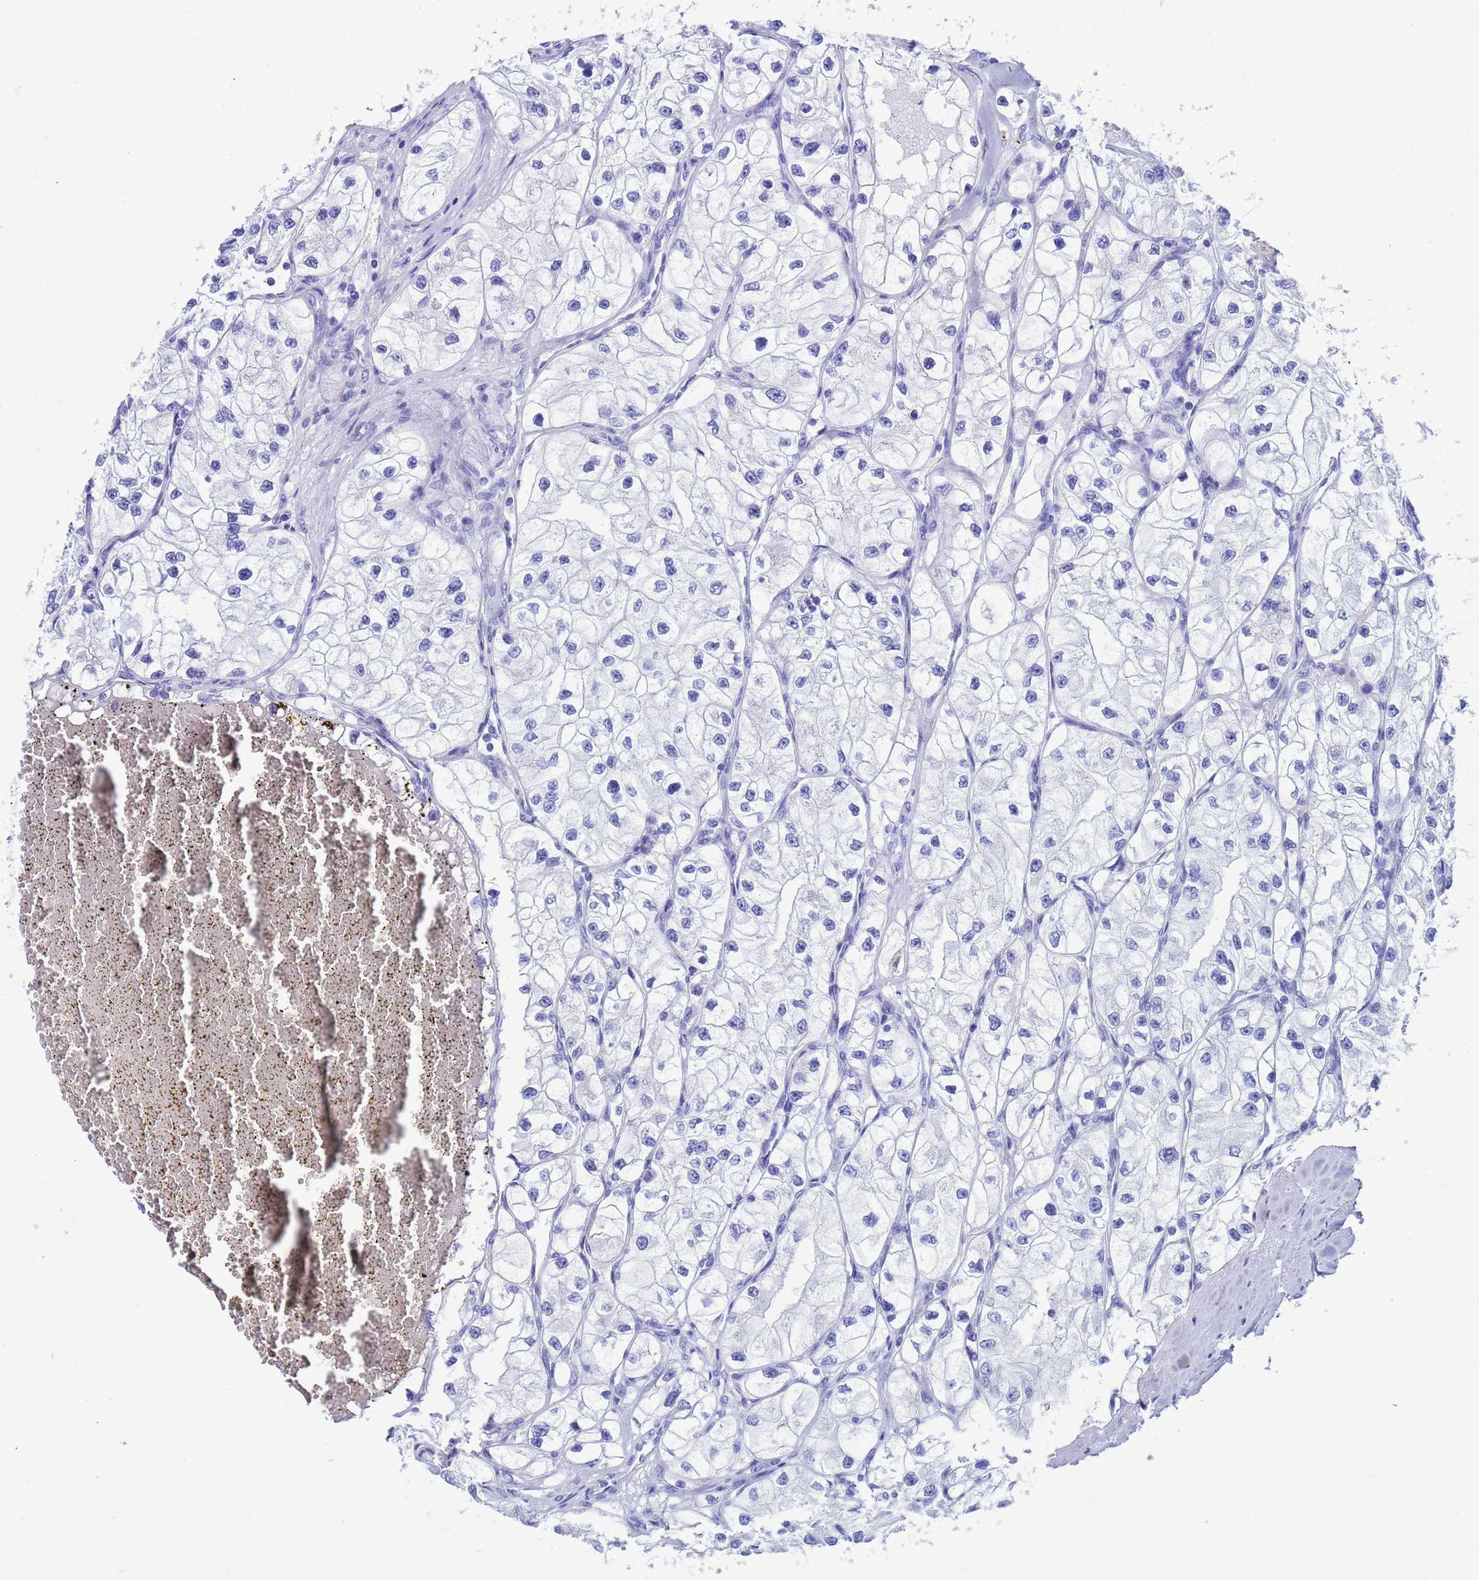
{"staining": {"intensity": "negative", "quantity": "none", "location": "none"}, "tissue": "renal cancer", "cell_type": "Tumor cells", "image_type": "cancer", "snomed": [{"axis": "morphology", "description": "Adenocarcinoma, NOS"}, {"axis": "topography", "description": "Kidney"}], "caption": "Tumor cells show no significant protein staining in renal cancer.", "gene": "AKR1C2", "patient": {"sex": "female", "age": 57}}